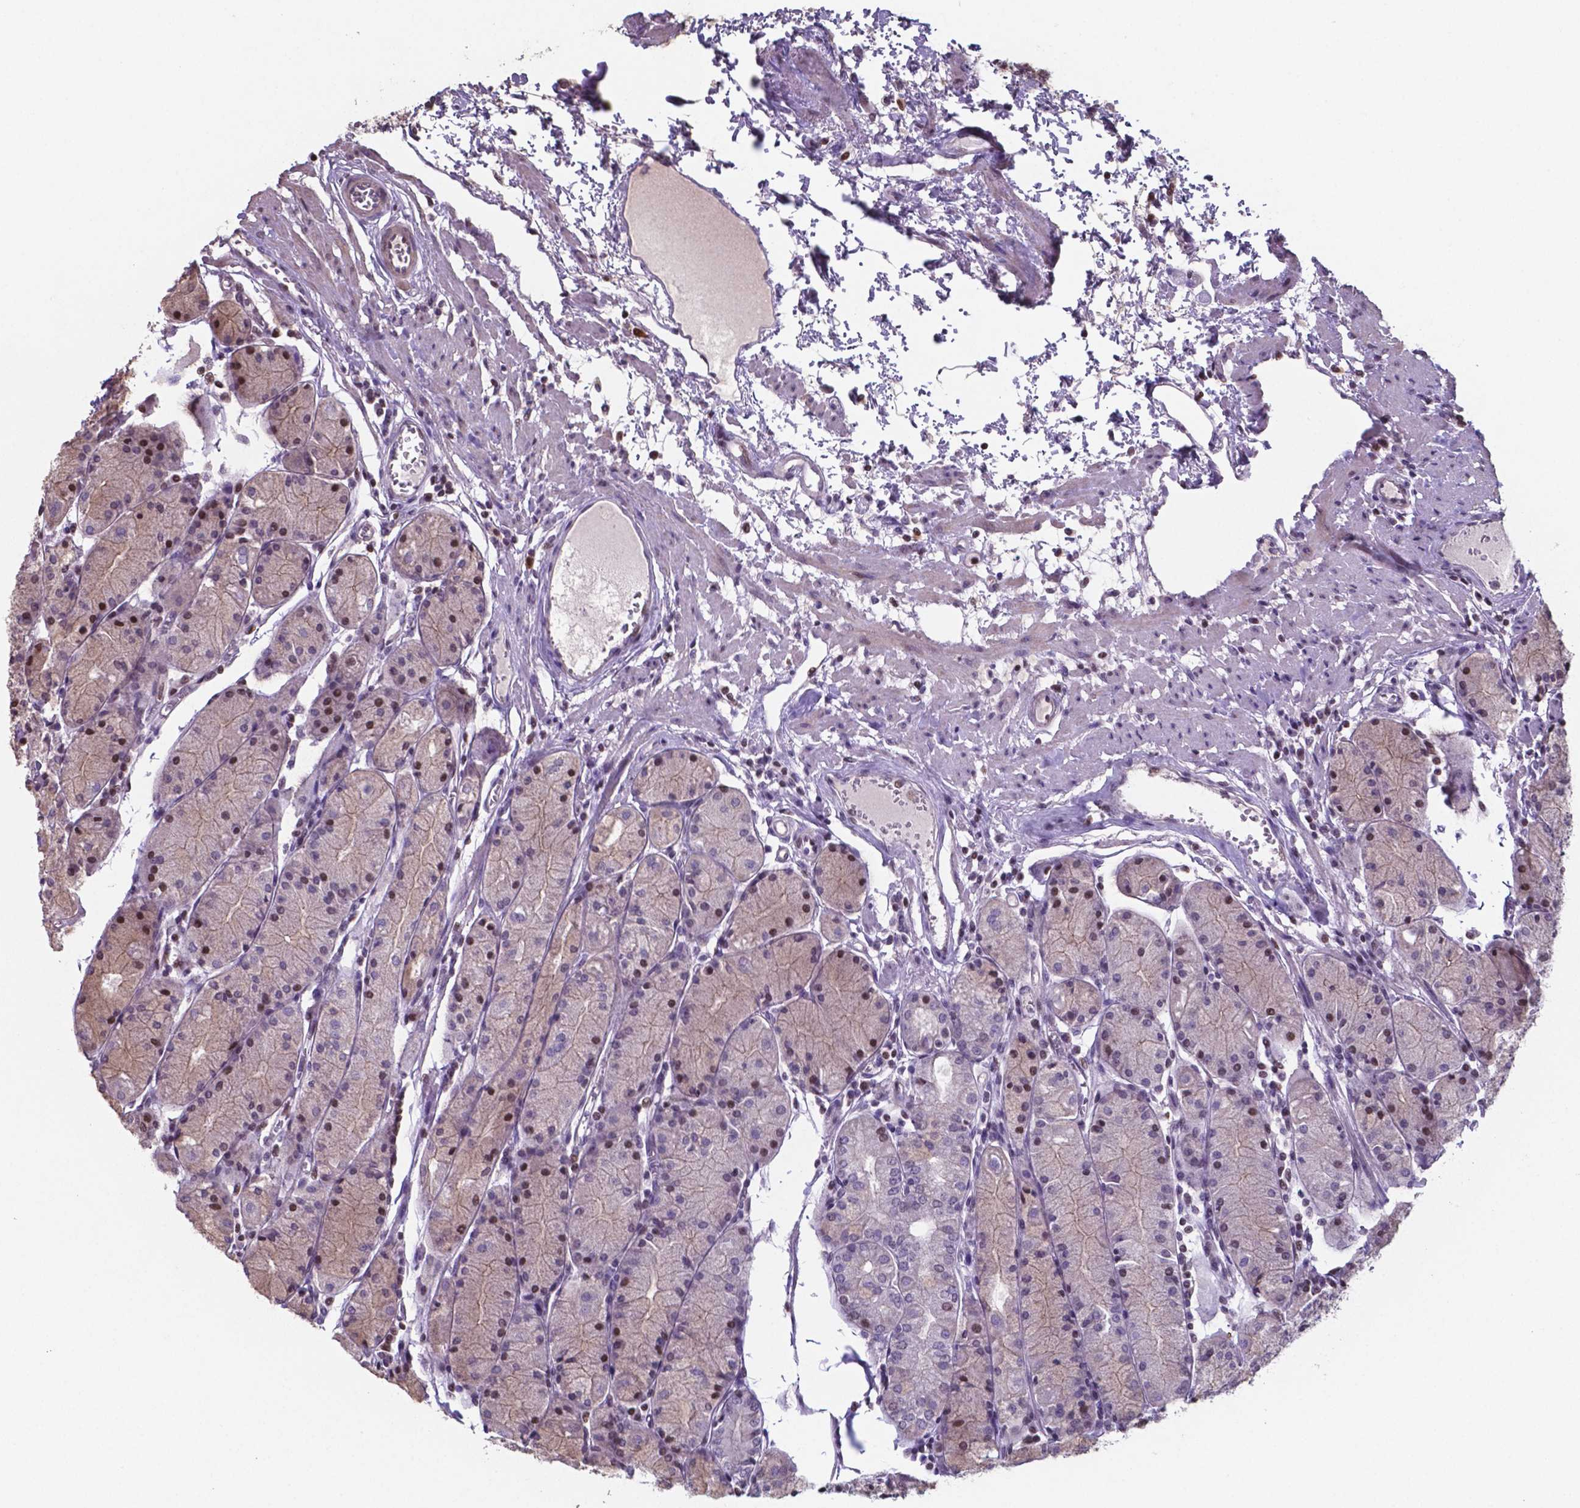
{"staining": {"intensity": "moderate", "quantity": "<25%", "location": "cytoplasmic/membranous,nuclear"}, "tissue": "stomach", "cell_type": "Glandular cells", "image_type": "normal", "snomed": [{"axis": "morphology", "description": "Normal tissue, NOS"}, {"axis": "topography", "description": "Stomach, upper"}], "caption": "Benign stomach demonstrates moderate cytoplasmic/membranous,nuclear expression in about <25% of glandular cells, visualized by immunohistochemistry. The staining was performed using DAB, with brown indicating positive protein expression. Nuclei are stained blue with hematoxylin.", "gene": "MLC1", "patient": {"sex": "male", "age": 69}}